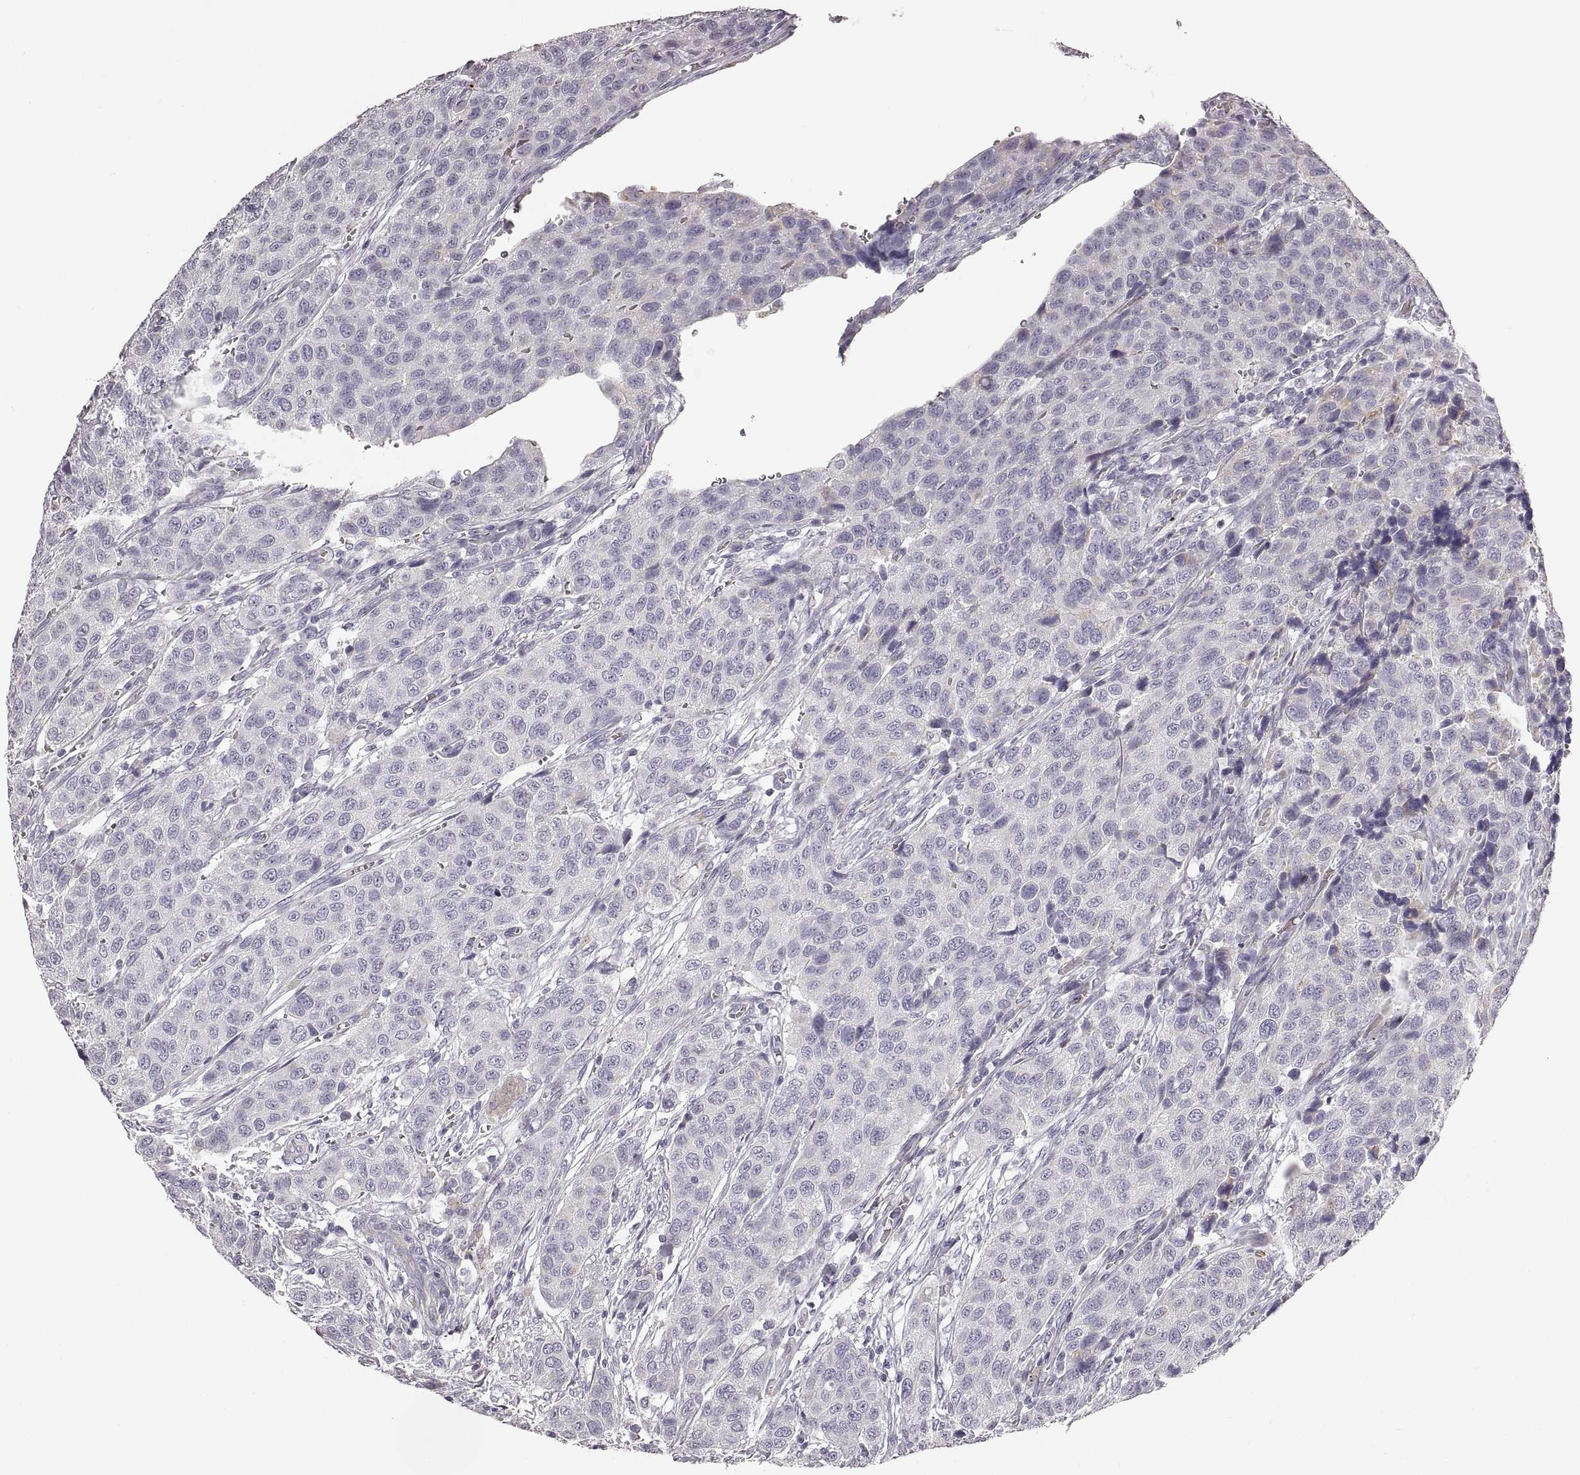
{"staining": {"intensity": "negative", "quantity": "none", "location": "none"}, "tissue": "urothelial cancer", "cell_type": "Tumor cells", "image_type": "cancer", "snomed": [{"axis": "morphology", "description": "Urothelial carcinoma, High grade"}, {"axis": "topography", "description": "Urinary bladder"}], "caption": "Tumor cells are negative for brown protein staining in urothelial cancer.", "gene": "RDH13", "patient": {"sex": "female", "age": 58}}